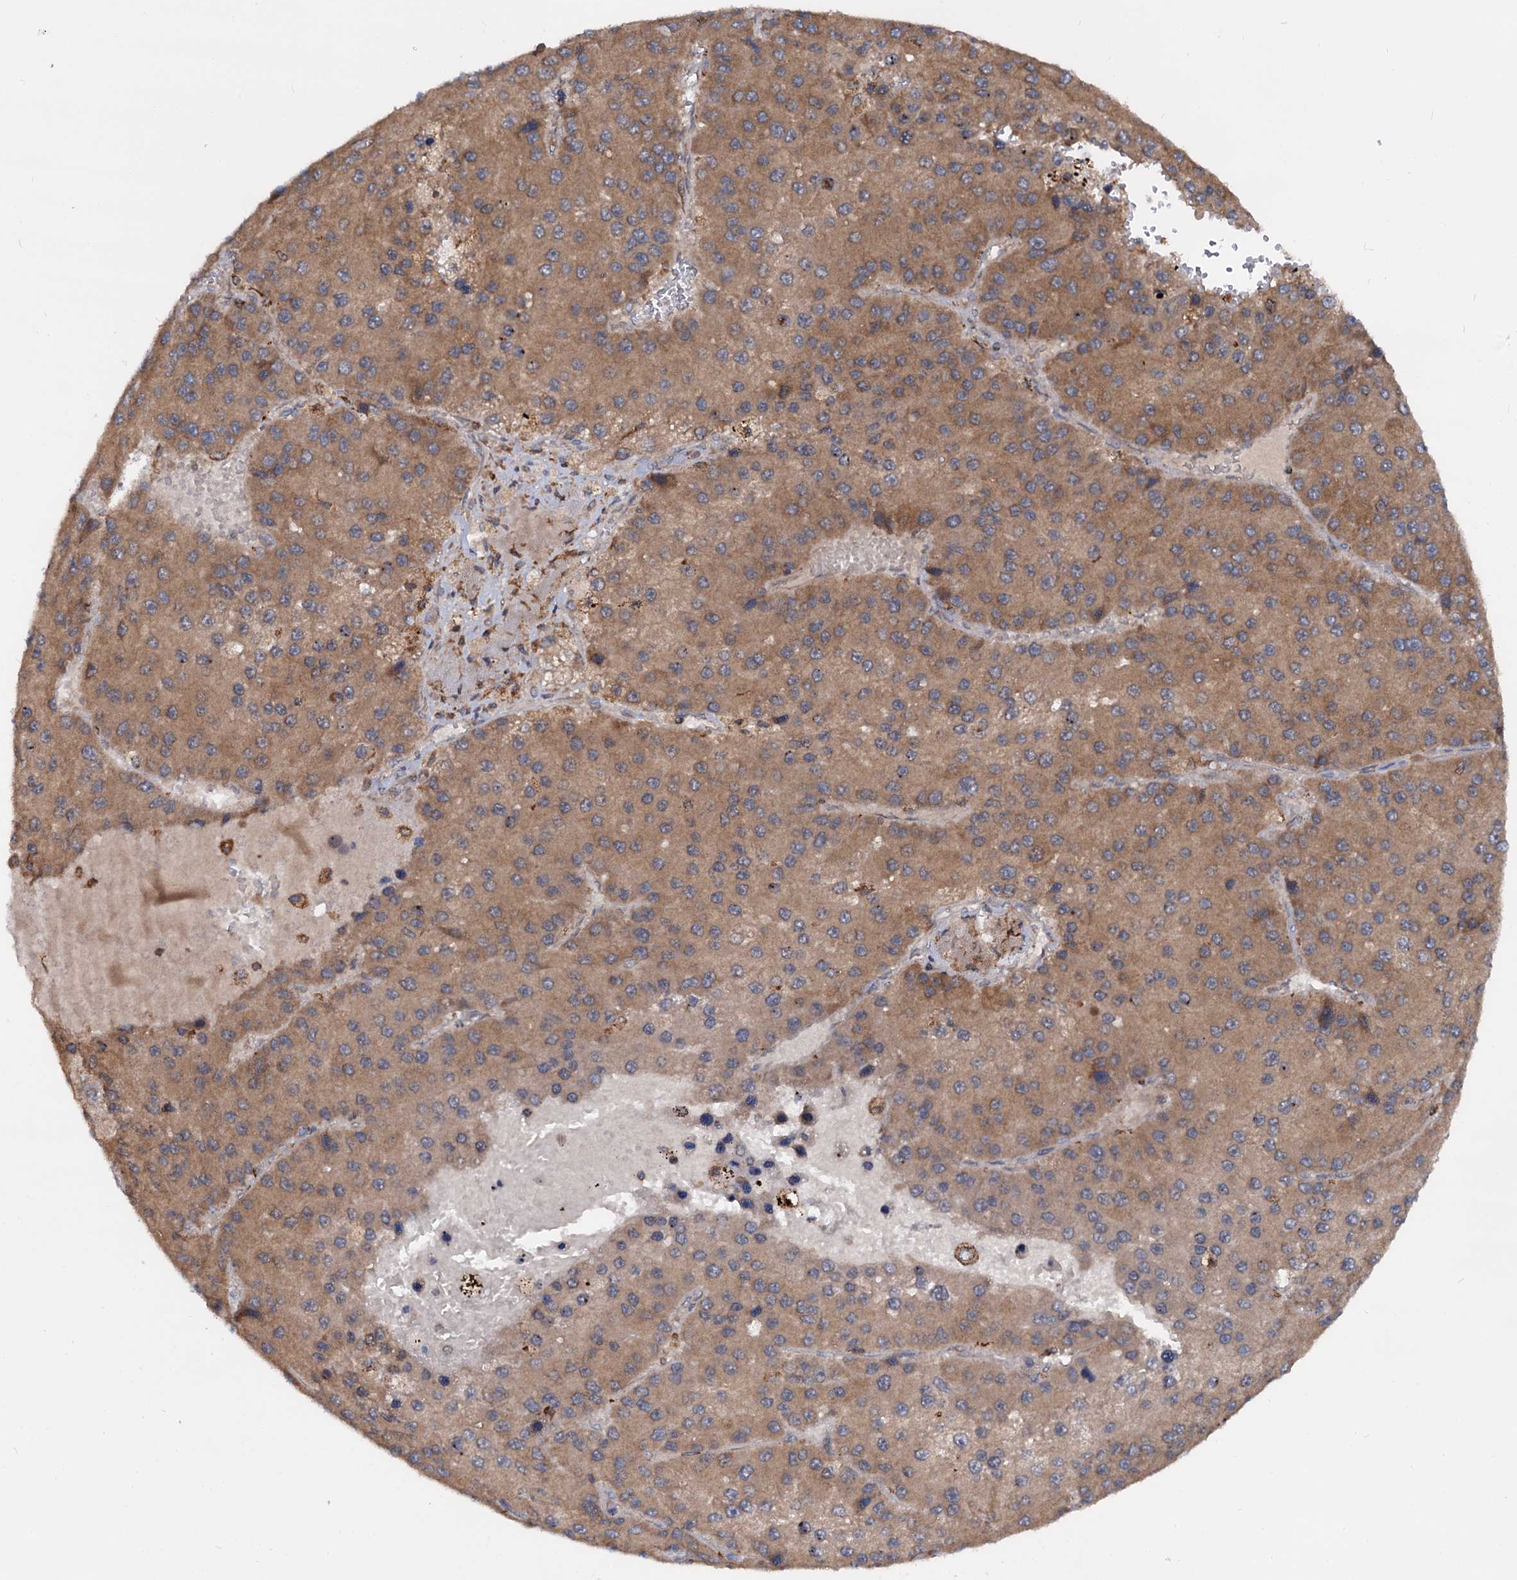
{"staining": {"intensity": "moderate", "quantity": ">75%", "location": "cytoplasmic/membranous"}, "tissue": "liver cancer", "cell_type": "Tumor cells", "image_type": "cancer", "snomed": [{"axis": "morphology", "description": "Carcinoma, Hepatocellular, NOS"}, {"axis": "topography", "description": "Liver"}], "caption": "This micrograph demonstrates immunohistochemistry staining of human liver cancer (hepatocellular carcinoma), with medium moderate cytoplasmic/membranous staining in about >75% of tumor cells.", "gene": "UFM1", "patient": {"sex": "female", "age": 73}}